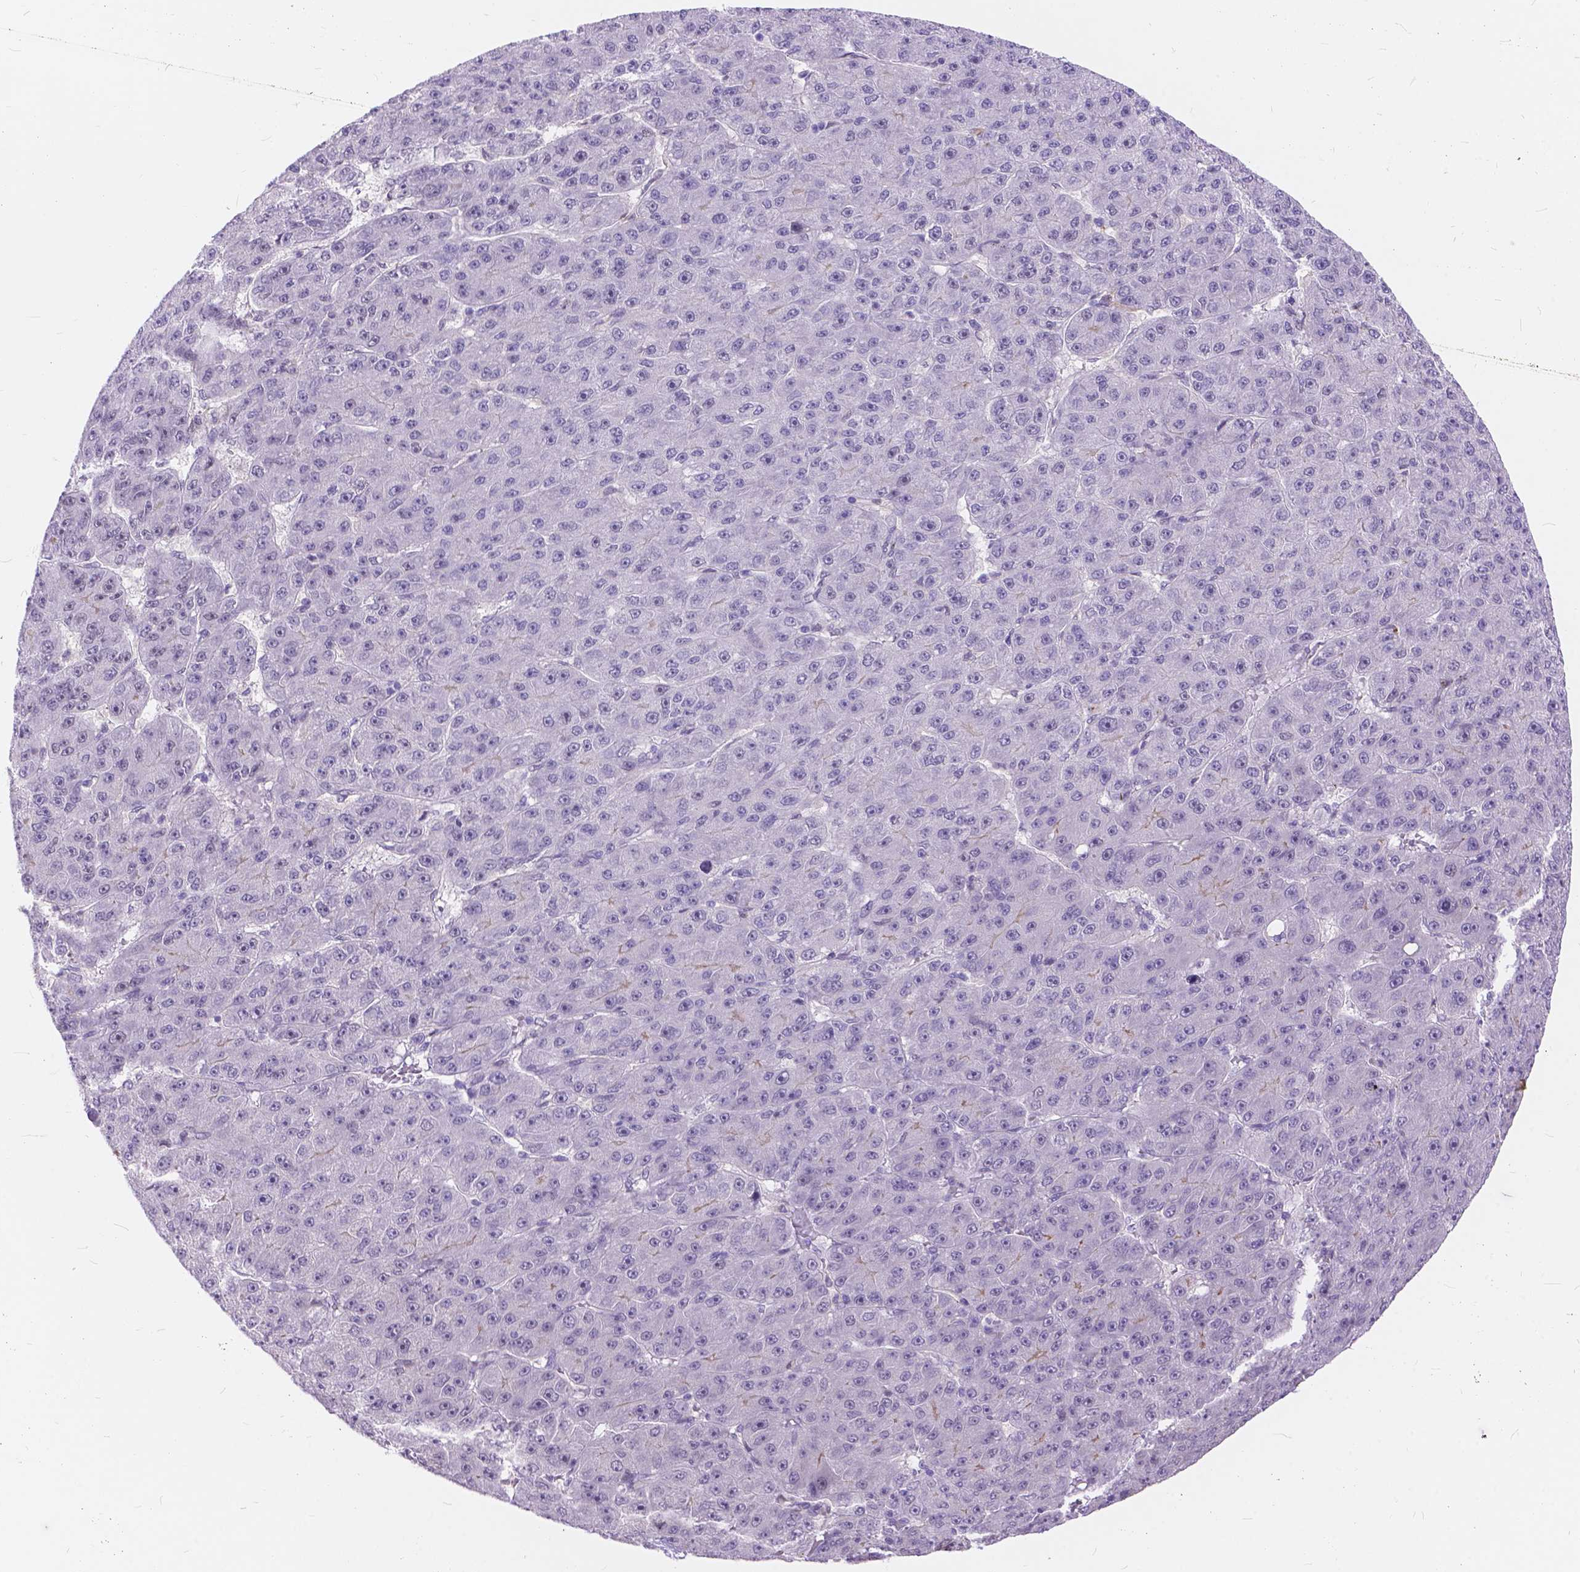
{"staining": {"intensity": "negative", "quantity": "none", "location": "none"}, "tissue": "liver cancer", "cell_type": "Tumor cells", "image_type": "cancer", "snomed": [{"axis": "morphology", "description": "Carcinoma, Hepatocellular, NOS"}, {"axis": "topography", "description": "Liver"}], "caption": "IHC image of liver cancer stained for a protein (brown), which shows no positivity in tumor cells.", "gene": "MAN2C1", "patient": {"sex": "male", "age": 67}}